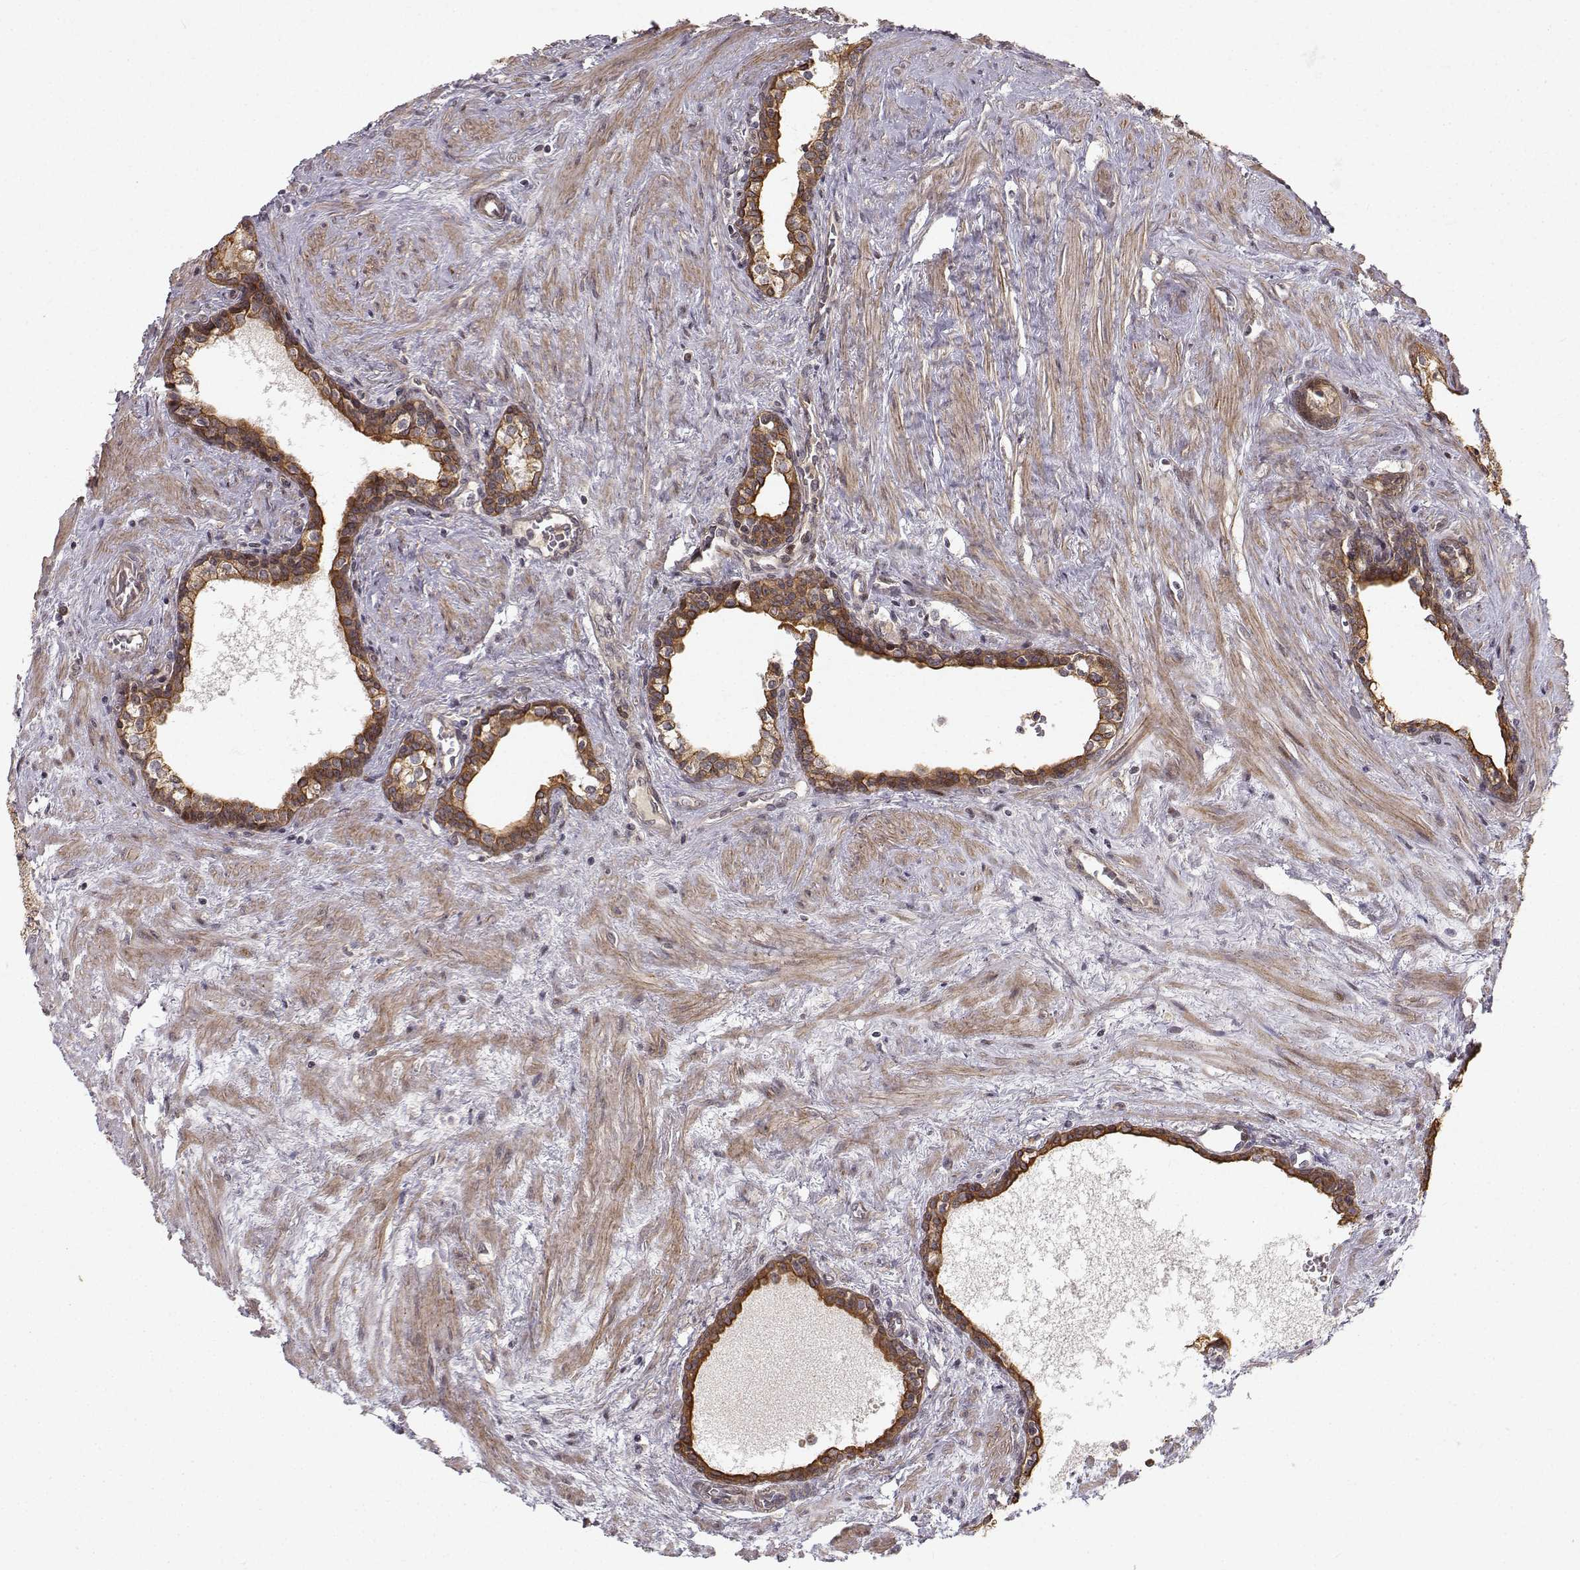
{"staining": {"intensity": "strong", "quantity": "25%-75%", "location": "cytoplasmic/membranous"}, "tissue": "prostate cancer", "cell_type": "Tumor cells", "image_type": "cancer", "snomed": [{"axis": "morphology", "description": "Adenocarcinoma, NOS"}, {"axis": "morphology", "description": "Adenocarcinoma, High grade"}, {"axis": "topography", "description": "Prostate"}], "caption": "Protein analysis of adenocarcinoma (high-grade) (prostate) tissue demonstrates strong cytoplasmic/membranous positivity in approximately 25%-75% of tumor cells. Using DAB (3,3'-diaminobenzidine) (brown) and hematoxylin (blue) stains, captured at high magnification using brightfield microscopy.", "gene": "APC", "patient": {"sex": "male", "age": 61}}